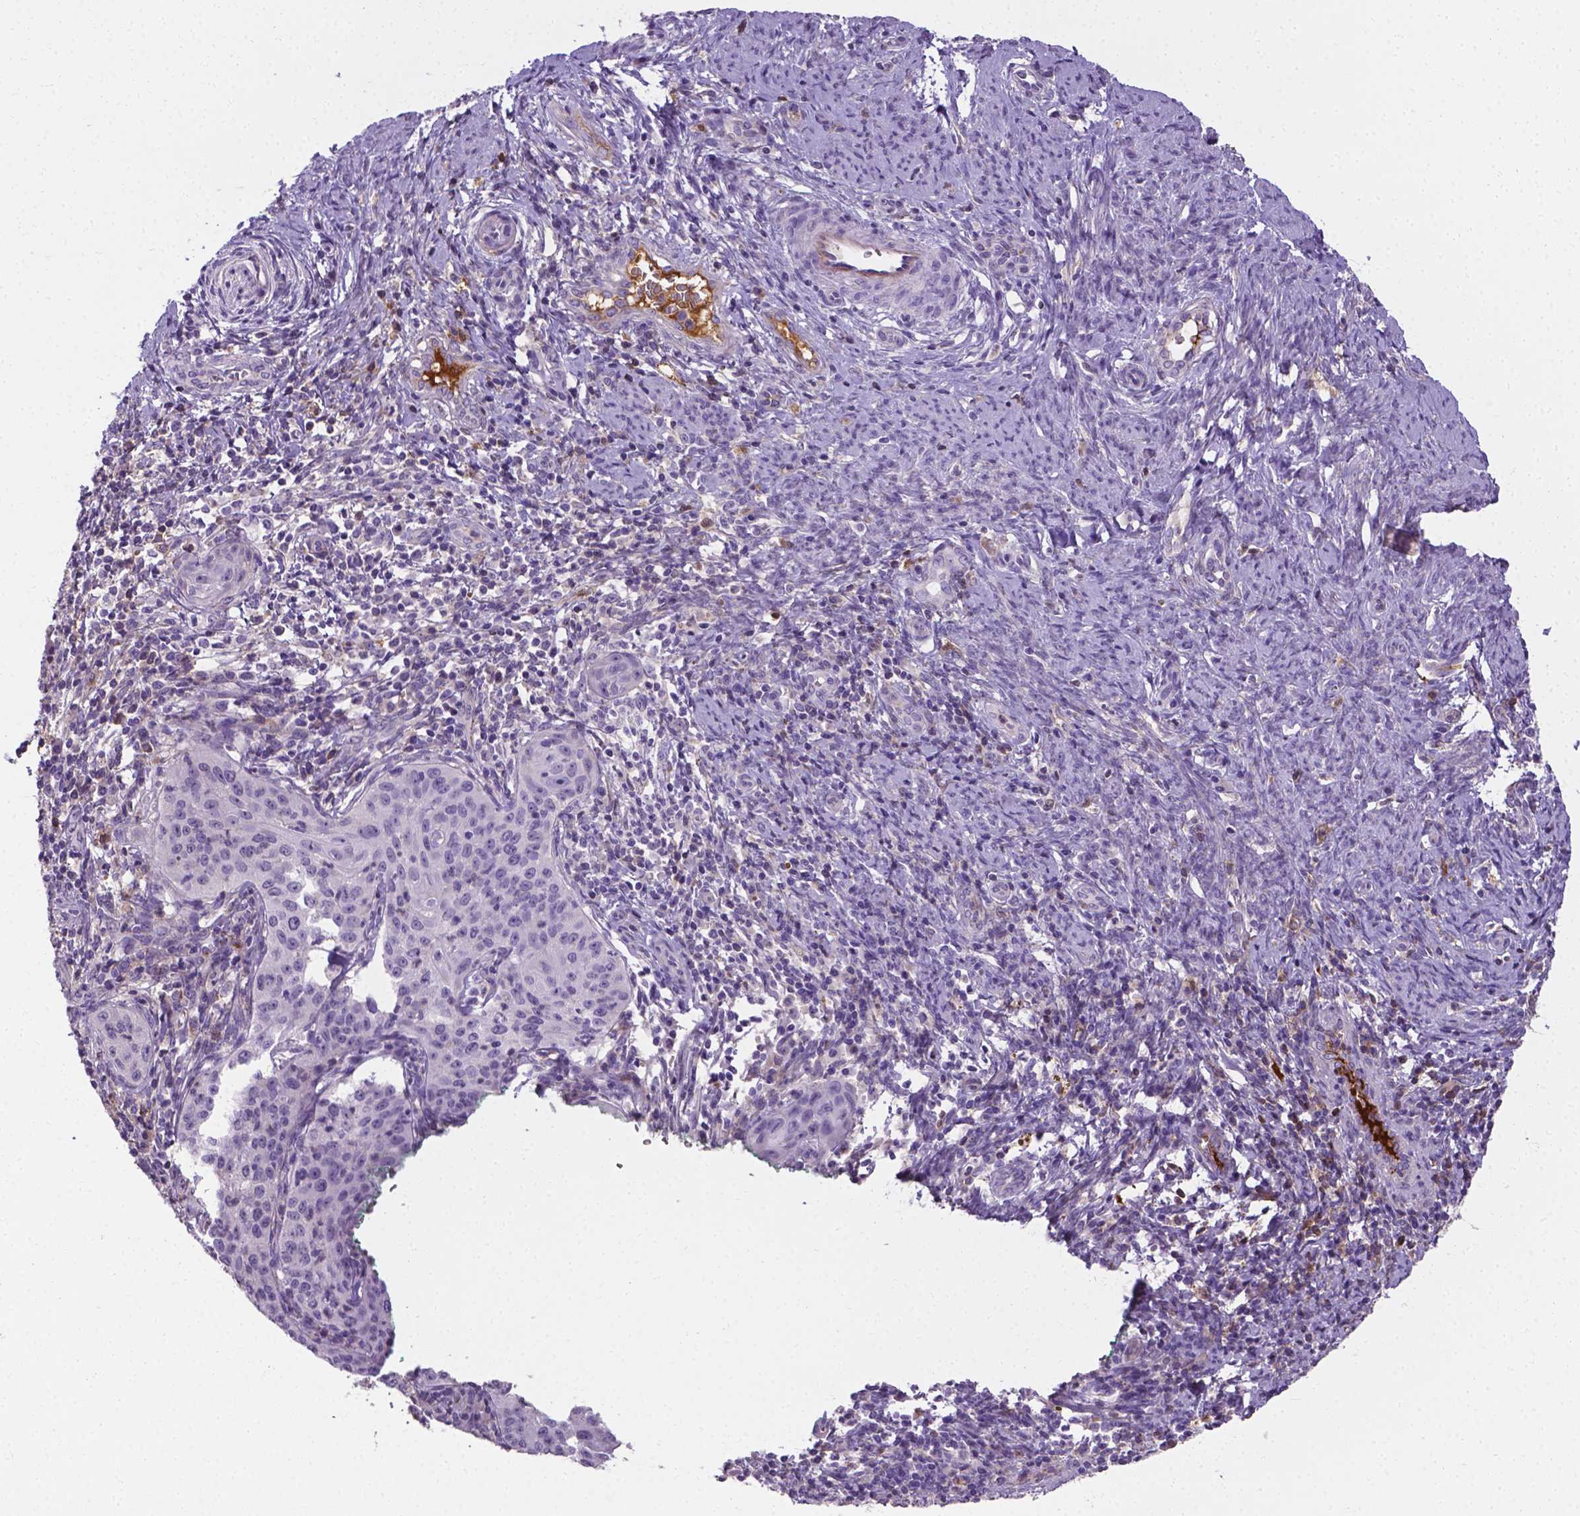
{"staining": {"intensity": "negative", "quantity": "none", "location": "none"}, "tissue": "cervical cancer", "cell_type": "Tumor cells", "image_type": "cancer", "snomed": [{"axis": "morphology", "description": "Squamous cell carcinoma, NOS"}, {"axis": "topography", "description": "Cervix"}], "caption": "A high-resolution photomicrograph shows immunohistochemistry (IHC) staining of squamous cell carcinoma (cervical), which reveals no significant positivity in tumor cells.", "gene": "APOE", "patient": {"sex": "female", "age": 30}}